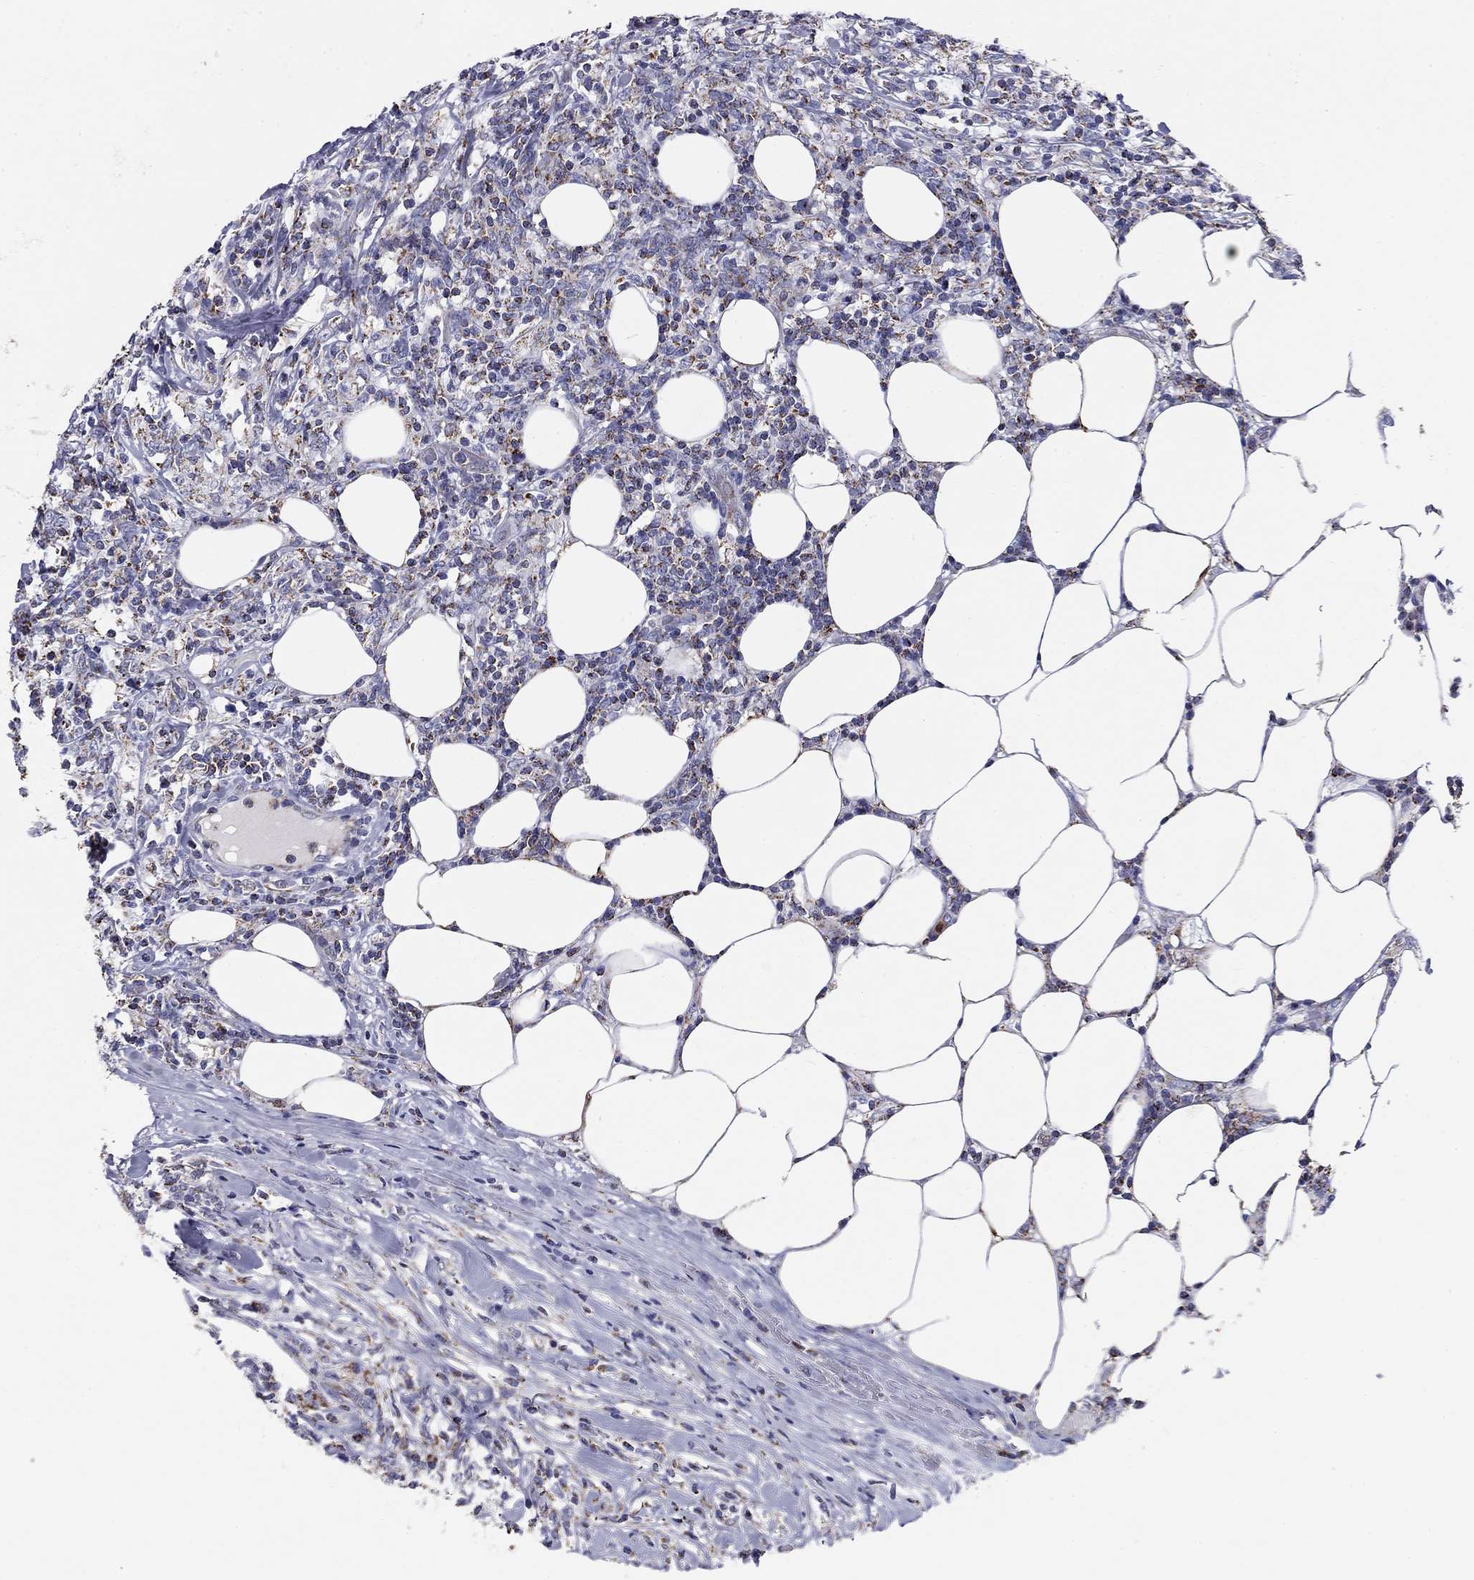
{"staining": {"intensity": "moderate", "quantity": "<25%", "location": "cytoplasmic/membranous"}, "tissue": "lymphoma", "cell_type": "Tumor cells", "image_type": "cancer", "snomed": [{"axis": "morphology", "description": "Malignant lymphoma, non-Hodgkin's type, High grade"}, {"axis": "topography", "description": "Lymph node"}], "caption": "The immunohistochemical stain highlights moderate cytoplasmic/membranous staining in tumor cells of high-grade malignant lymphoma, non-Hodgkin's type tissue. The protein of interest is shown in brown color, while the nuclei are stained blue.", "gene": "NDUFA4L2", "patient": {"sex": "female", "age": 84}}